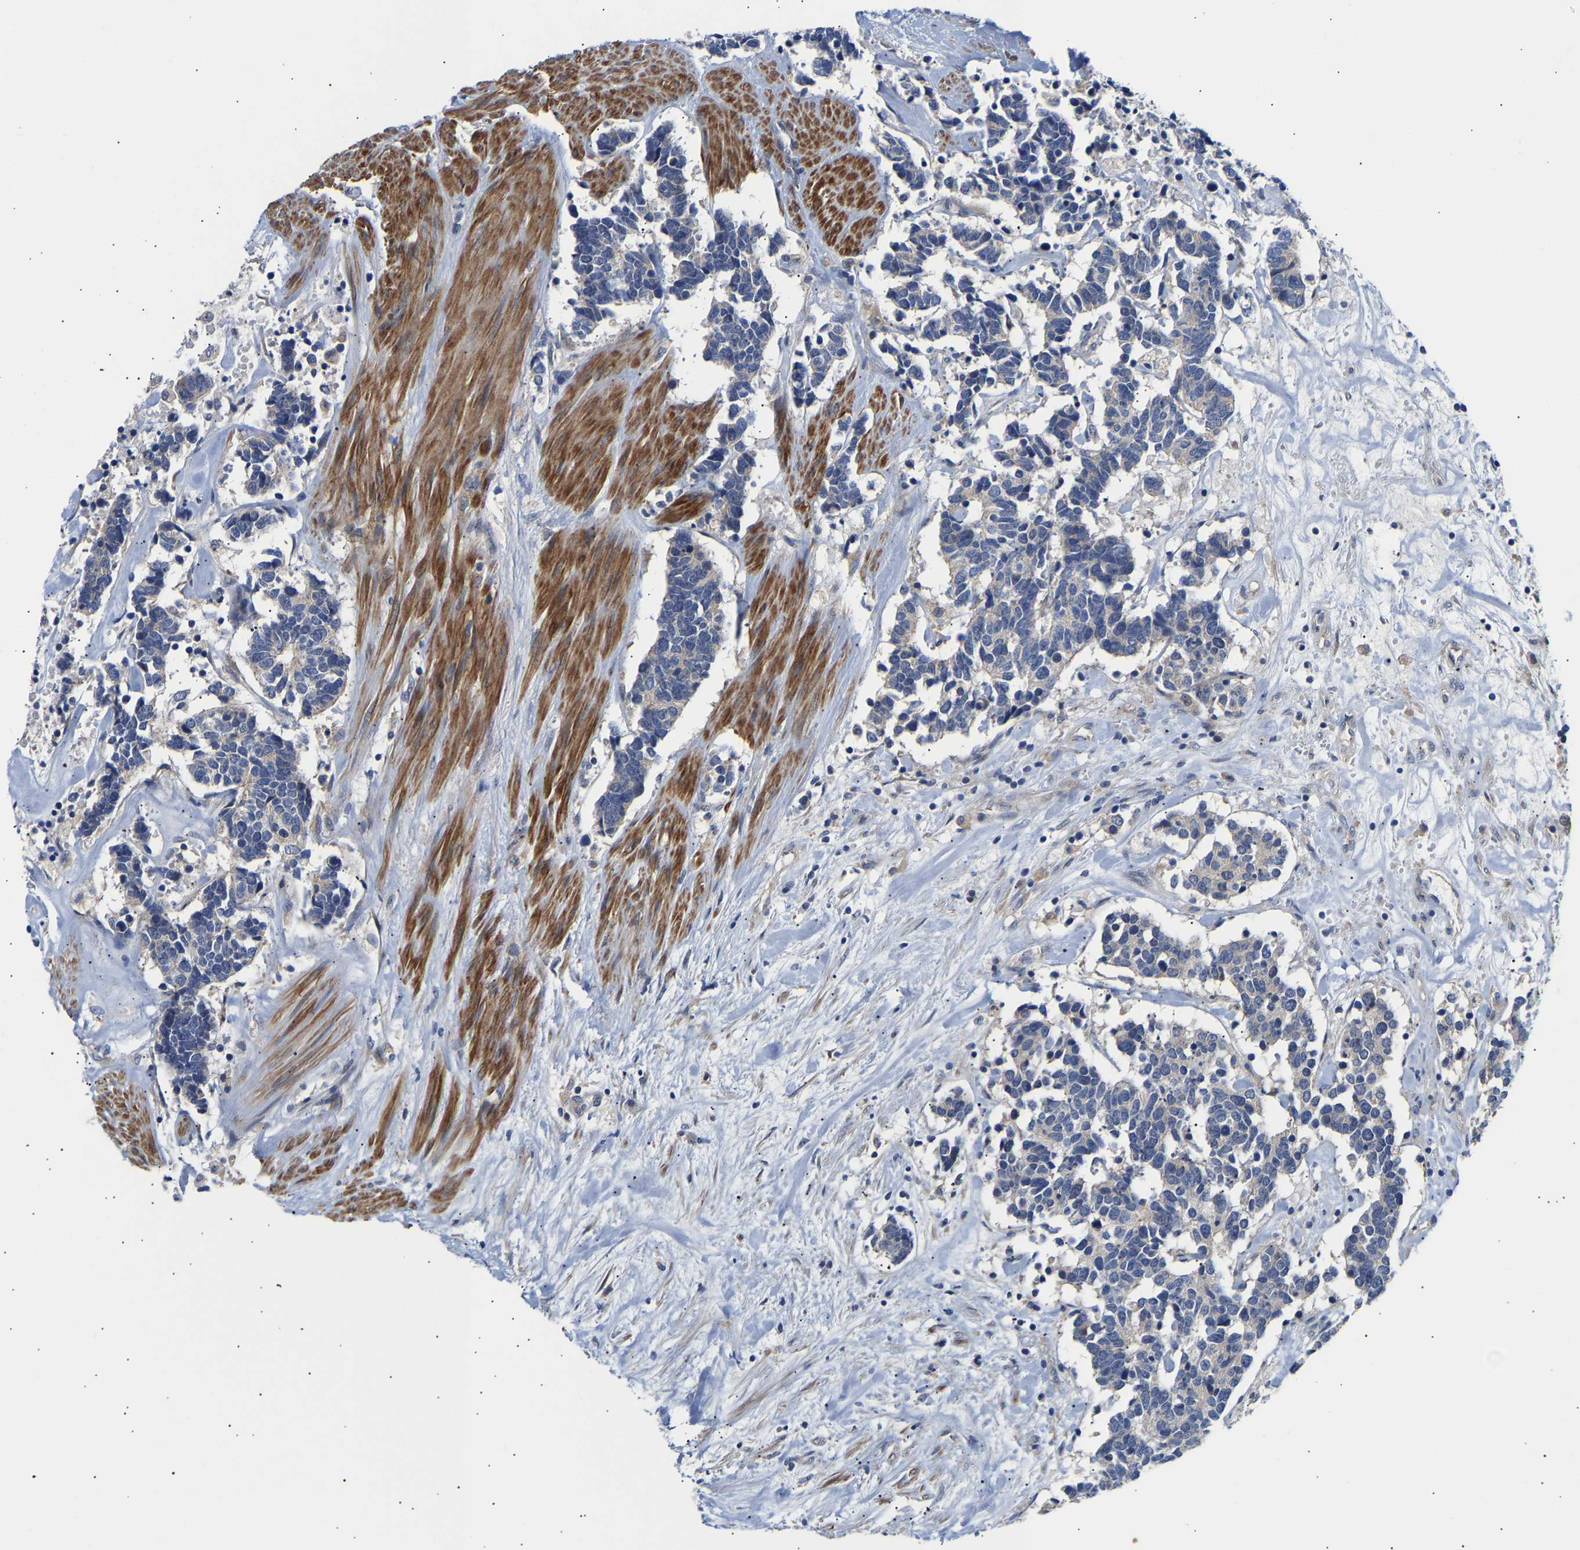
{"staining": {"intensity": "negative", "quantity": "none", "location": "none"}, "tissue": "carcinoid", "cell_type": "Tumor cells", "image_type": "cancer", "snomed": [{"axis": "morphology", "description": "Carcinoma, NOS"}, {"axis": "morphology", "description": "Carcinoid, malignant, NOS"}, {"axis": "topography", "description": "Urinary bladder"}], "caption": "IHC histopathology image of neoplastic tissue: carcinoid stained with DAB (3,3'-diaminobenzidine) displays no significant protein positivity in tumor cells.", "gene": "KASH5", "patient": {"sex": "male", "age": 57}}